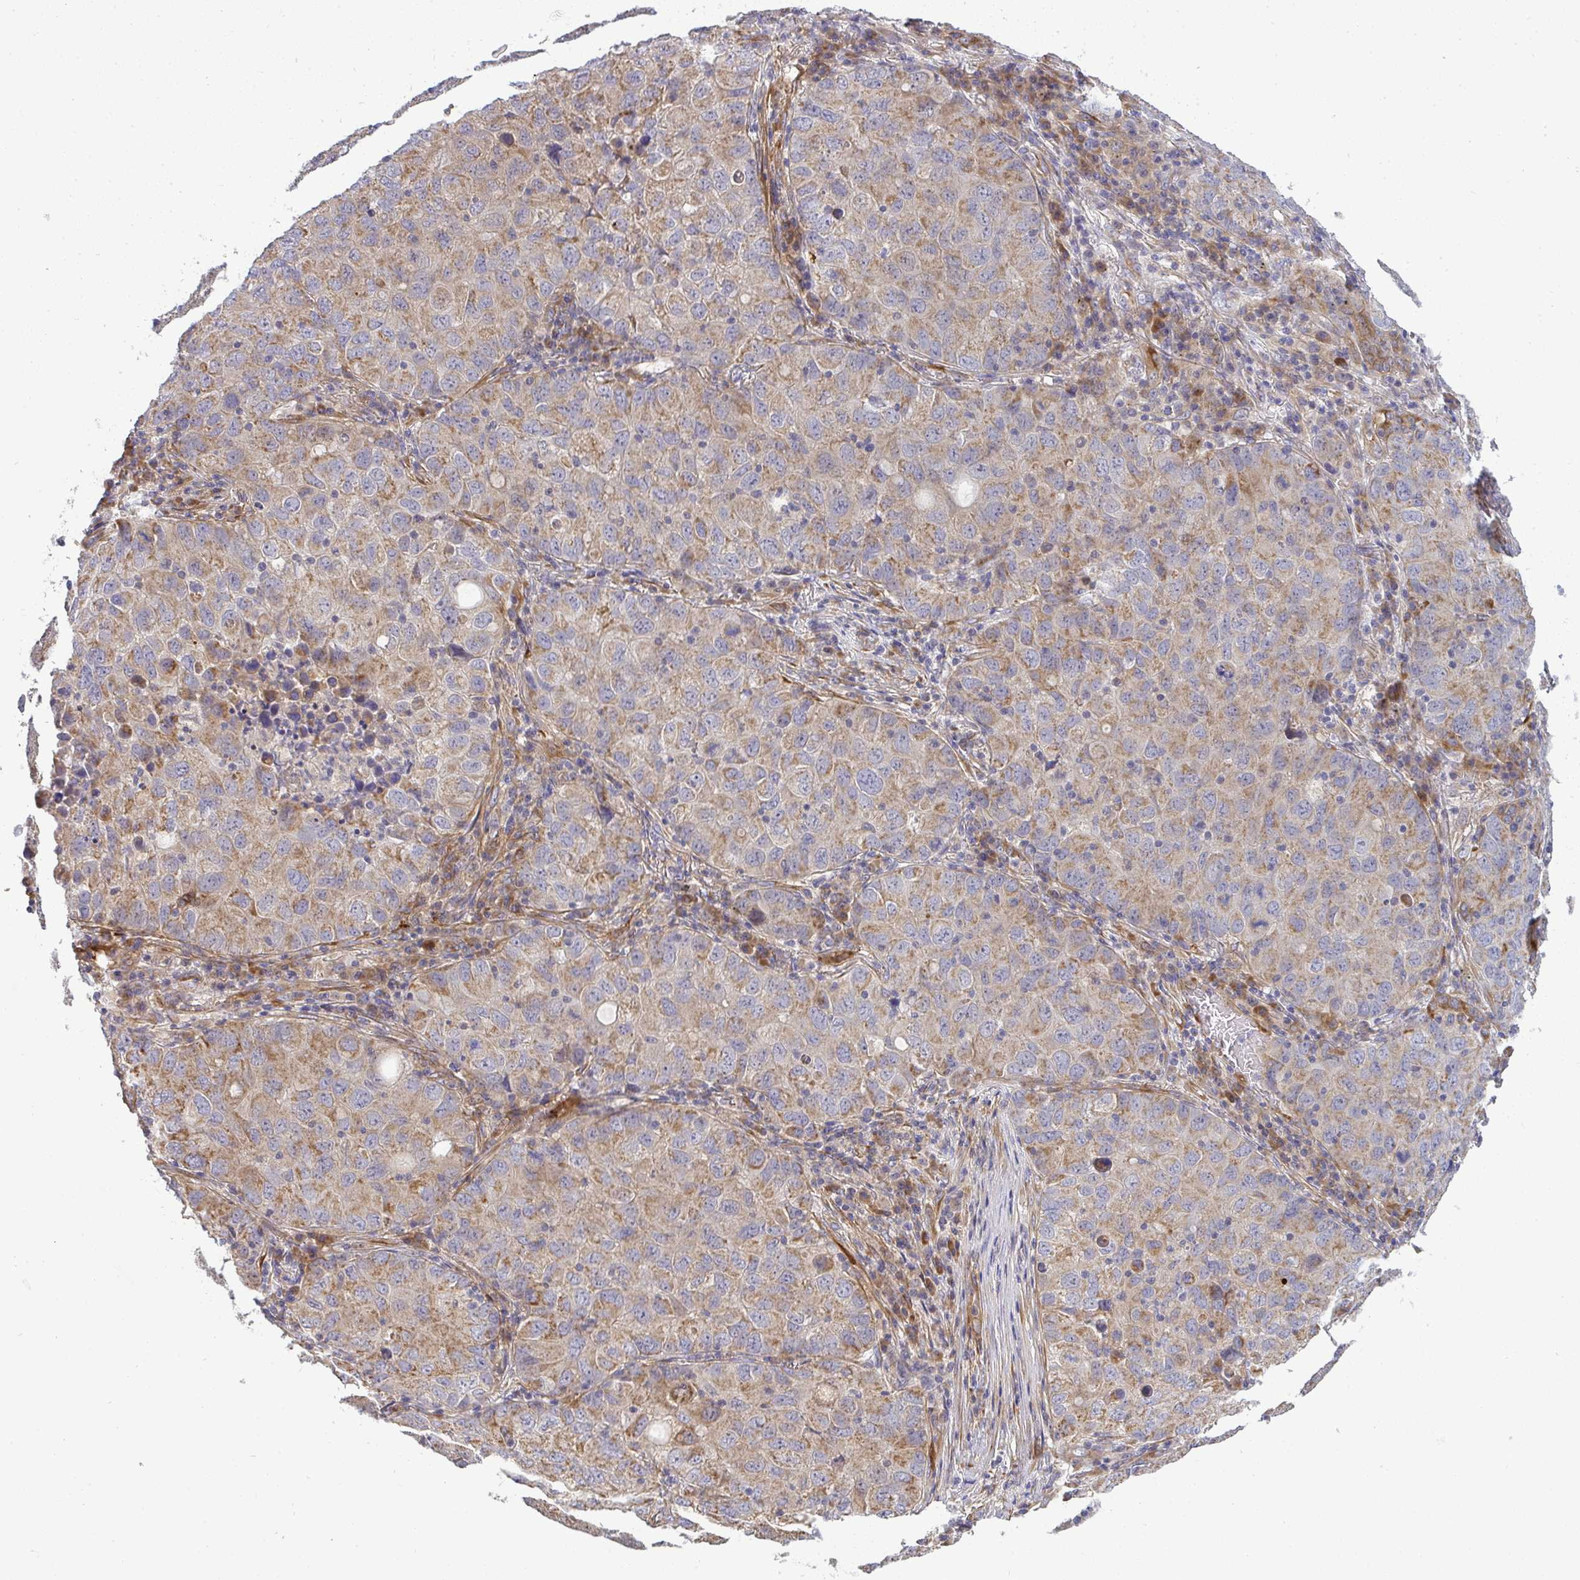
{"staining": {"intensity": "weak", "quantity": "25%-75%", "location": "cytoplasmic/membranous"}, "tissue": "lung cancer", "cell_type": "Tumor cells", "image_type": "cancer", "snomed": [{"axis": "morphology", "description": "Normal morphology"}, {"axis": "morphology", "description": "Adenocarcinoma, NOS"}, {"axis": "topography", "description": "Lymph node"}, {"axis": "topography", "description": "Lung"}], "caption": "Protein staining of lung cancer (adenocarcinoma) tissue shows weak cytoplasmic/membranous staining in approximately 25%-75% of tumor cells.", "gene": "B4GALT6", "patient": {"sex": "female", "age": 51}}